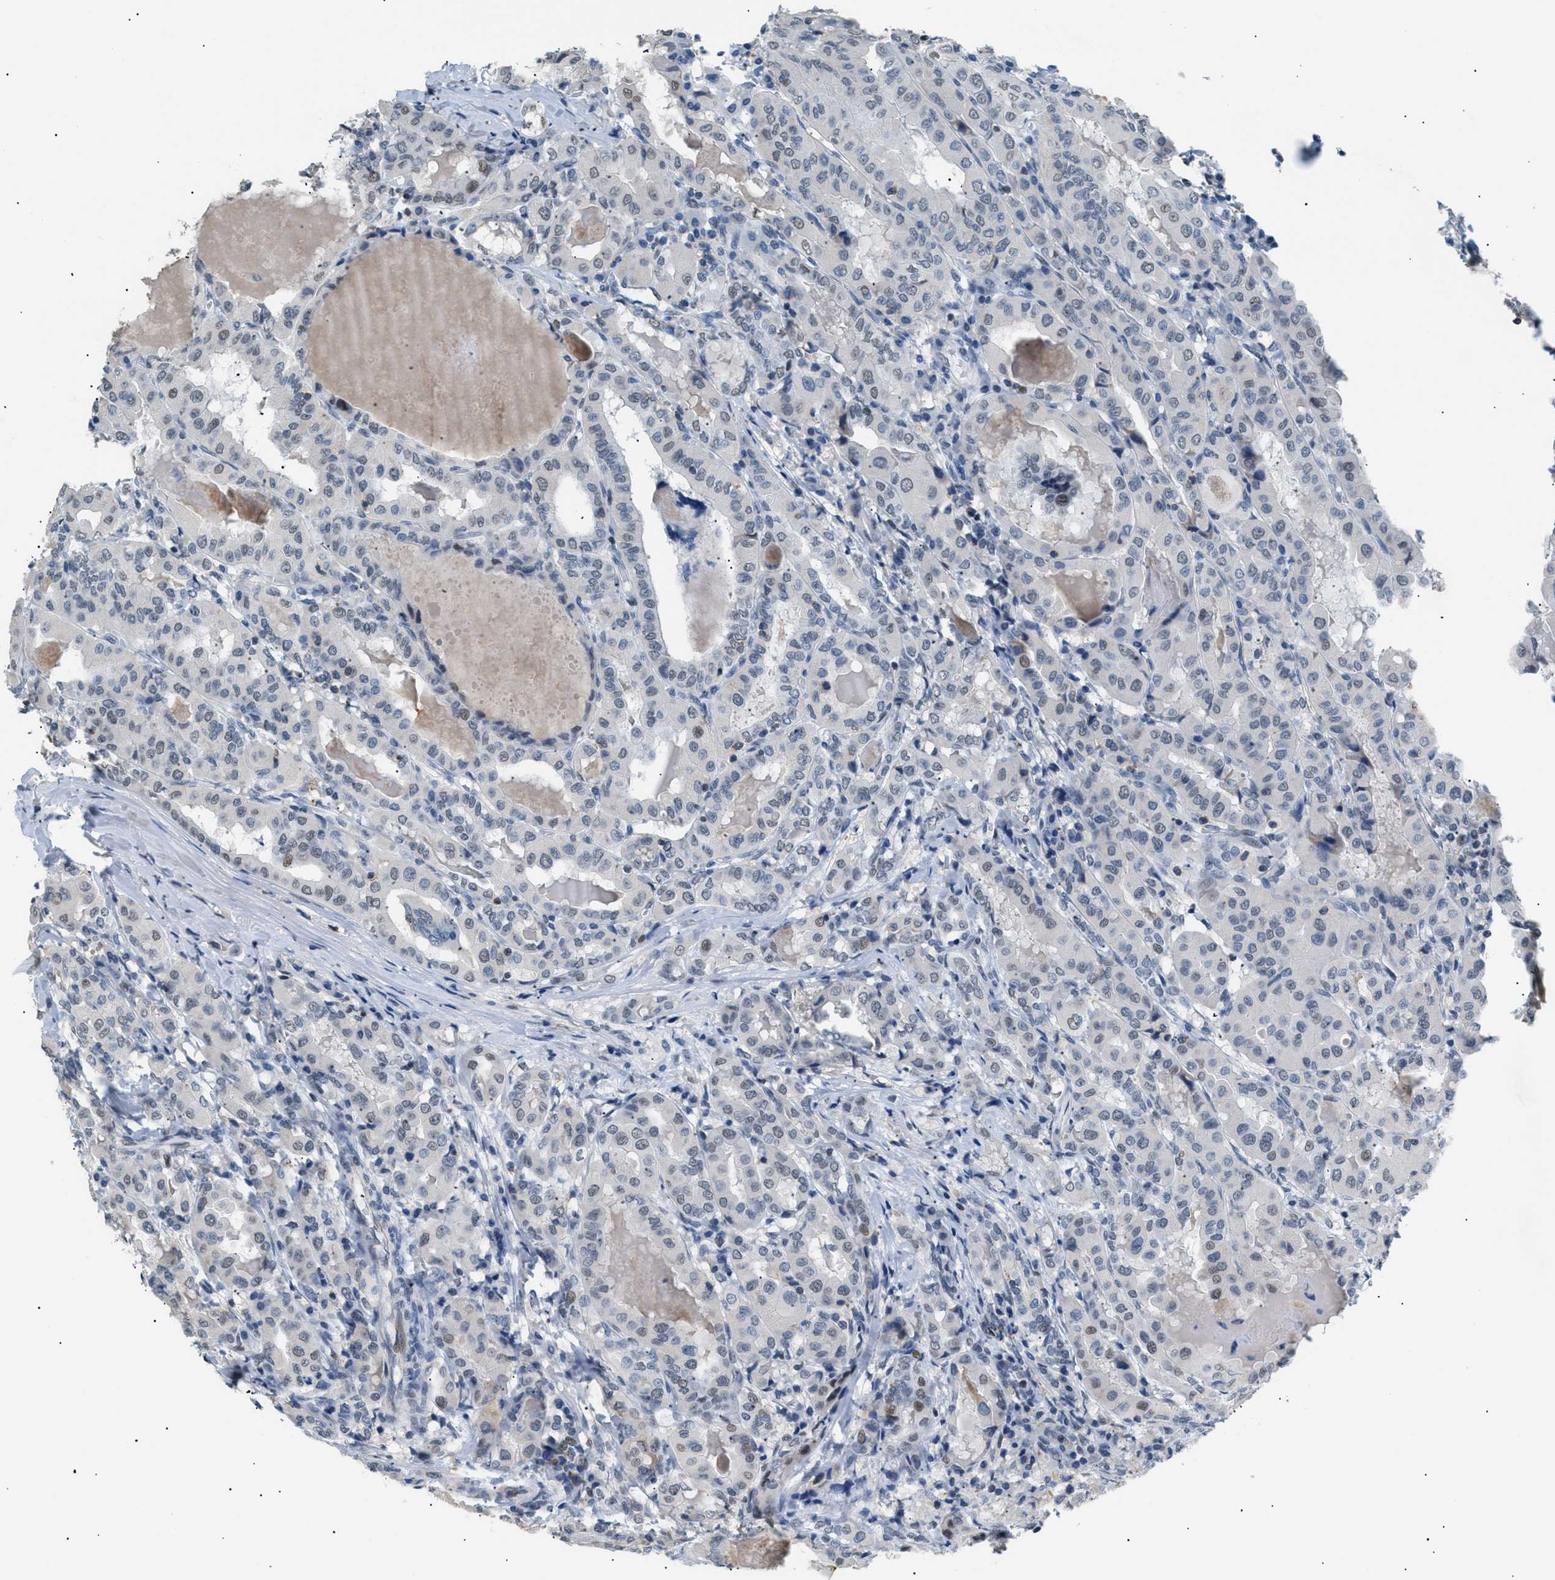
{"staining": {"intensity": "weak", "quantity": "25%-75%", "location": "nuclear"}, "tissue": "thyroid cancer", "cell_type": "Tumor cells", "image_type": "cancer", "snomed": [{"axis": "morphology", "description": "Papillary adenocarcinoma, NOS"}, {"axis": "topography", "description": "Thyroid gland"}], "caption": "A low amount of weak nuclear staining is seen in about 25%-75% of tumor cells in papillary adenocarcinoma (thyroid) tissue.", "gene": "KCNC3", "patient": {"sex": "female", "age": 42}}